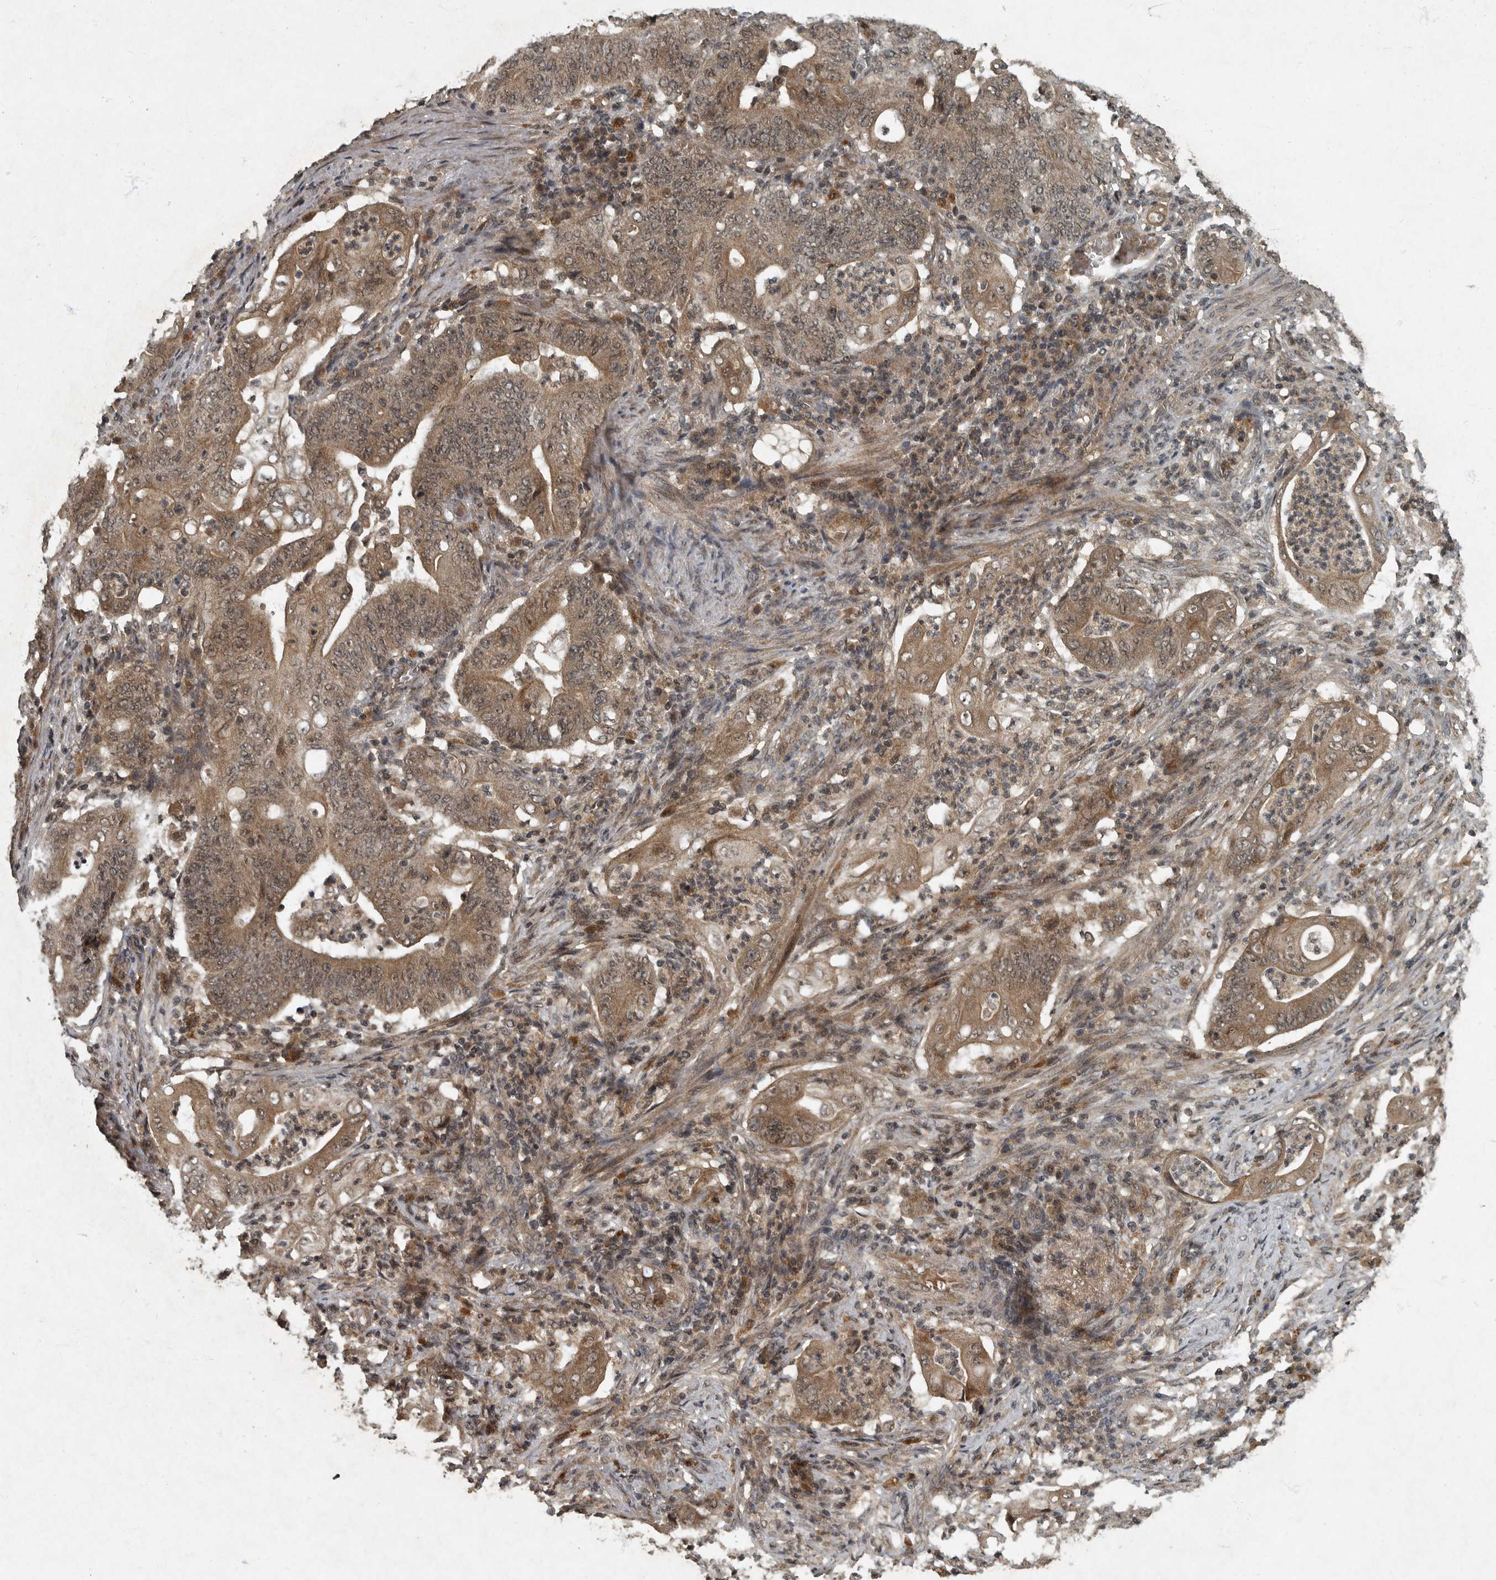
{"staining": {"intensity": "moderate", "quantity": ">75%", "location": "cytoplasmic/membranous"}, "tissue": "stomach cancer", "cell_type": "Tumor cells", "image_type": "cancer", "snomed": [{"axis": "morphology", "description": "Adenocarcinoma, NOS"}, {"axis": "topography", "description": "Stomach"}], "caption": "Adenocarcinoma (stomach) was stained to show a protein in brown. There is medium levels of moderate cytoplasmic/membranous positivity in approximately >75% of tumor cells. (DAB (3,3'-diaminobenzidine) IHC with brightfield microscopy, high magnification).", "gene": "FOXO1", "patient": {"sex": "female", "age": 73}}